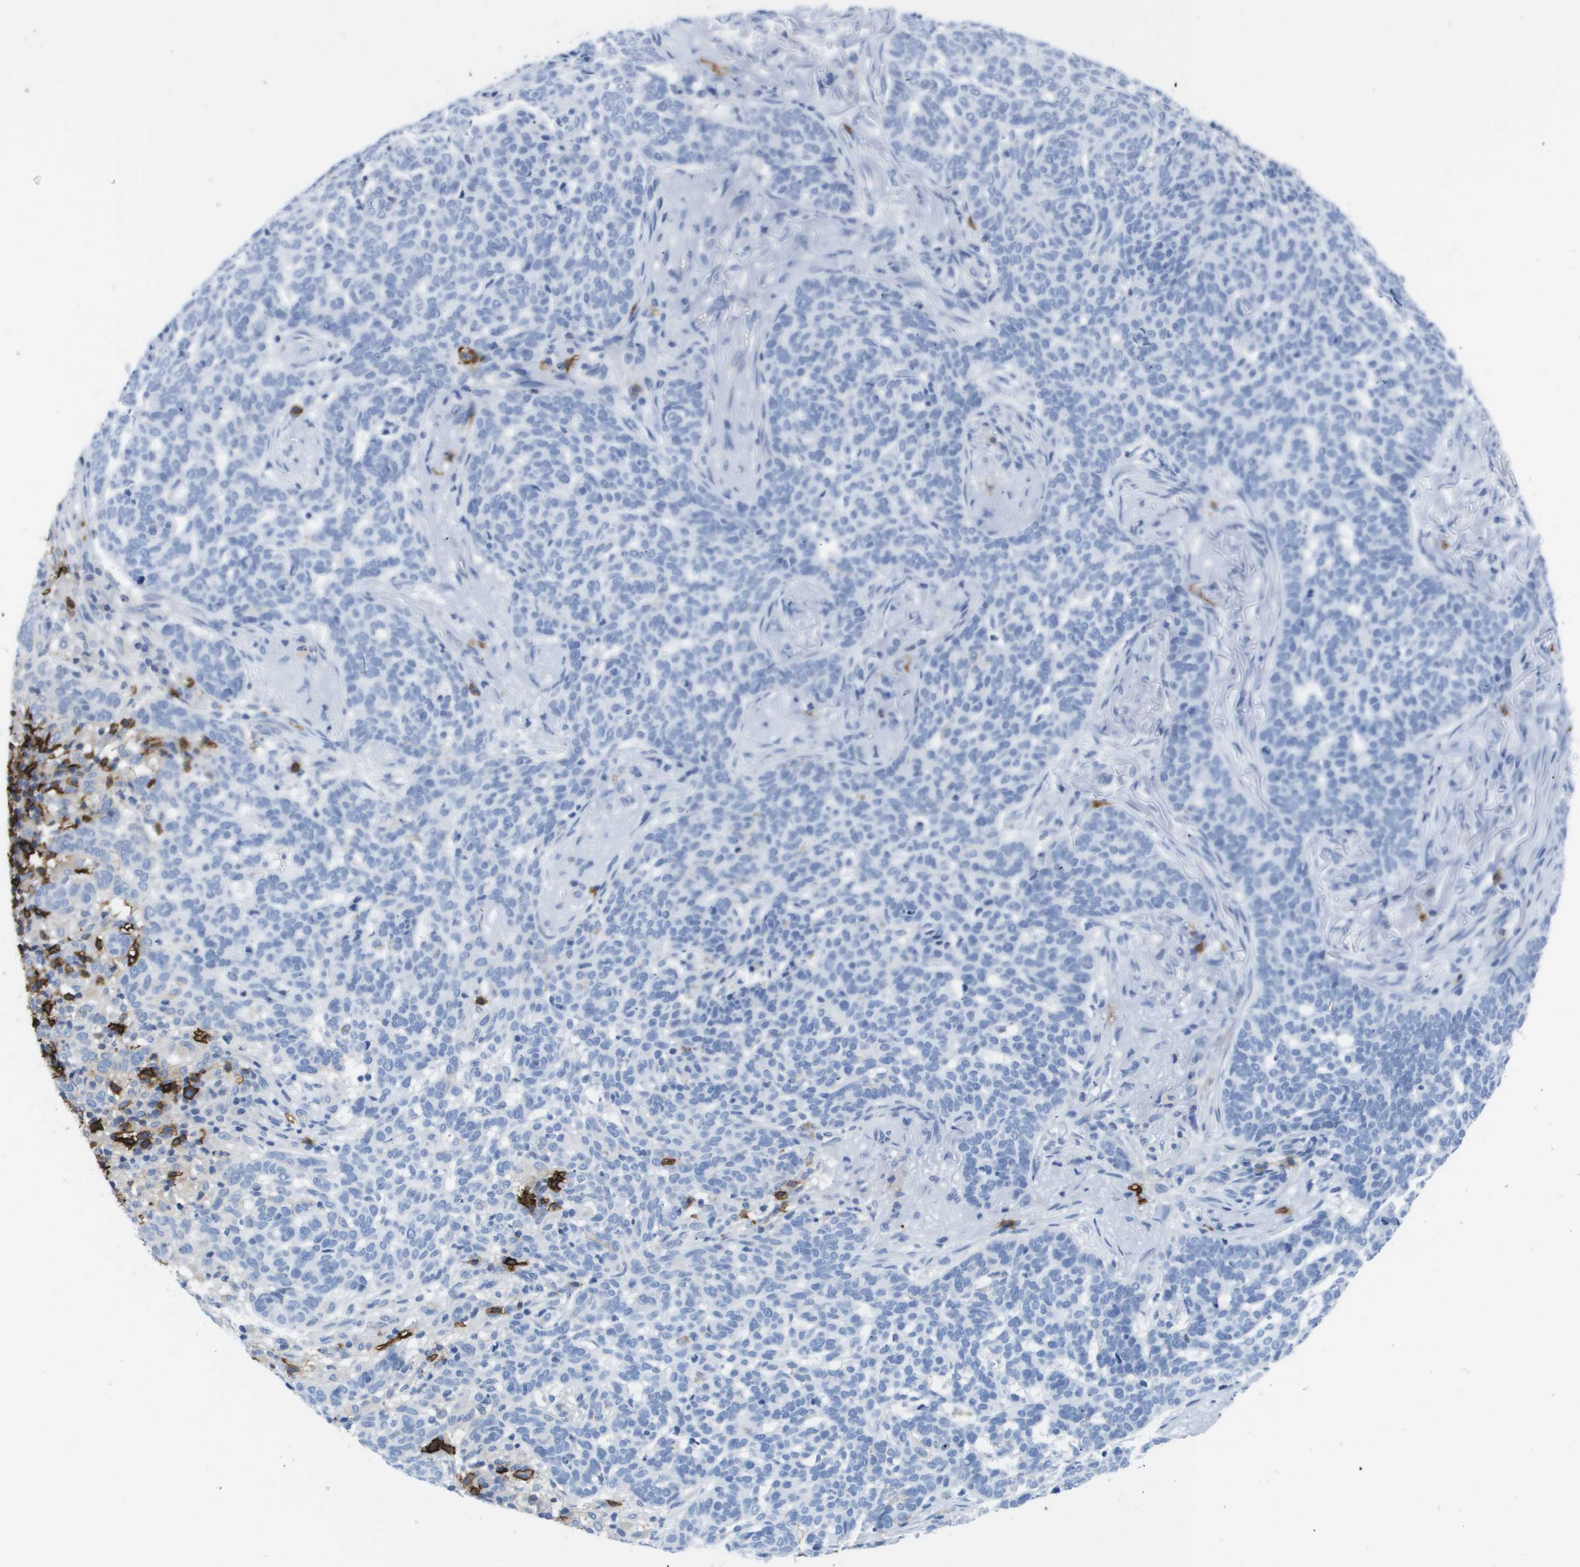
{"staining": {"intensity": "negative", "quantity": "none", "location": "none"}, "tissue": "skin cancer", "cell_type": "Tumor cells", "image_type": "cancer", "snomed": [{"axis": "morphology", "description": "Basal cell carcinoma"}, {"axis": "topography", "description": "Skin"}], "caption": "Immunohistochemical staining of basal cell carcinoma (skin) exhibits no significant staining in tumor cells.", "gene": "MS4A1", "patient": {"sex": "male", "age": 85}}